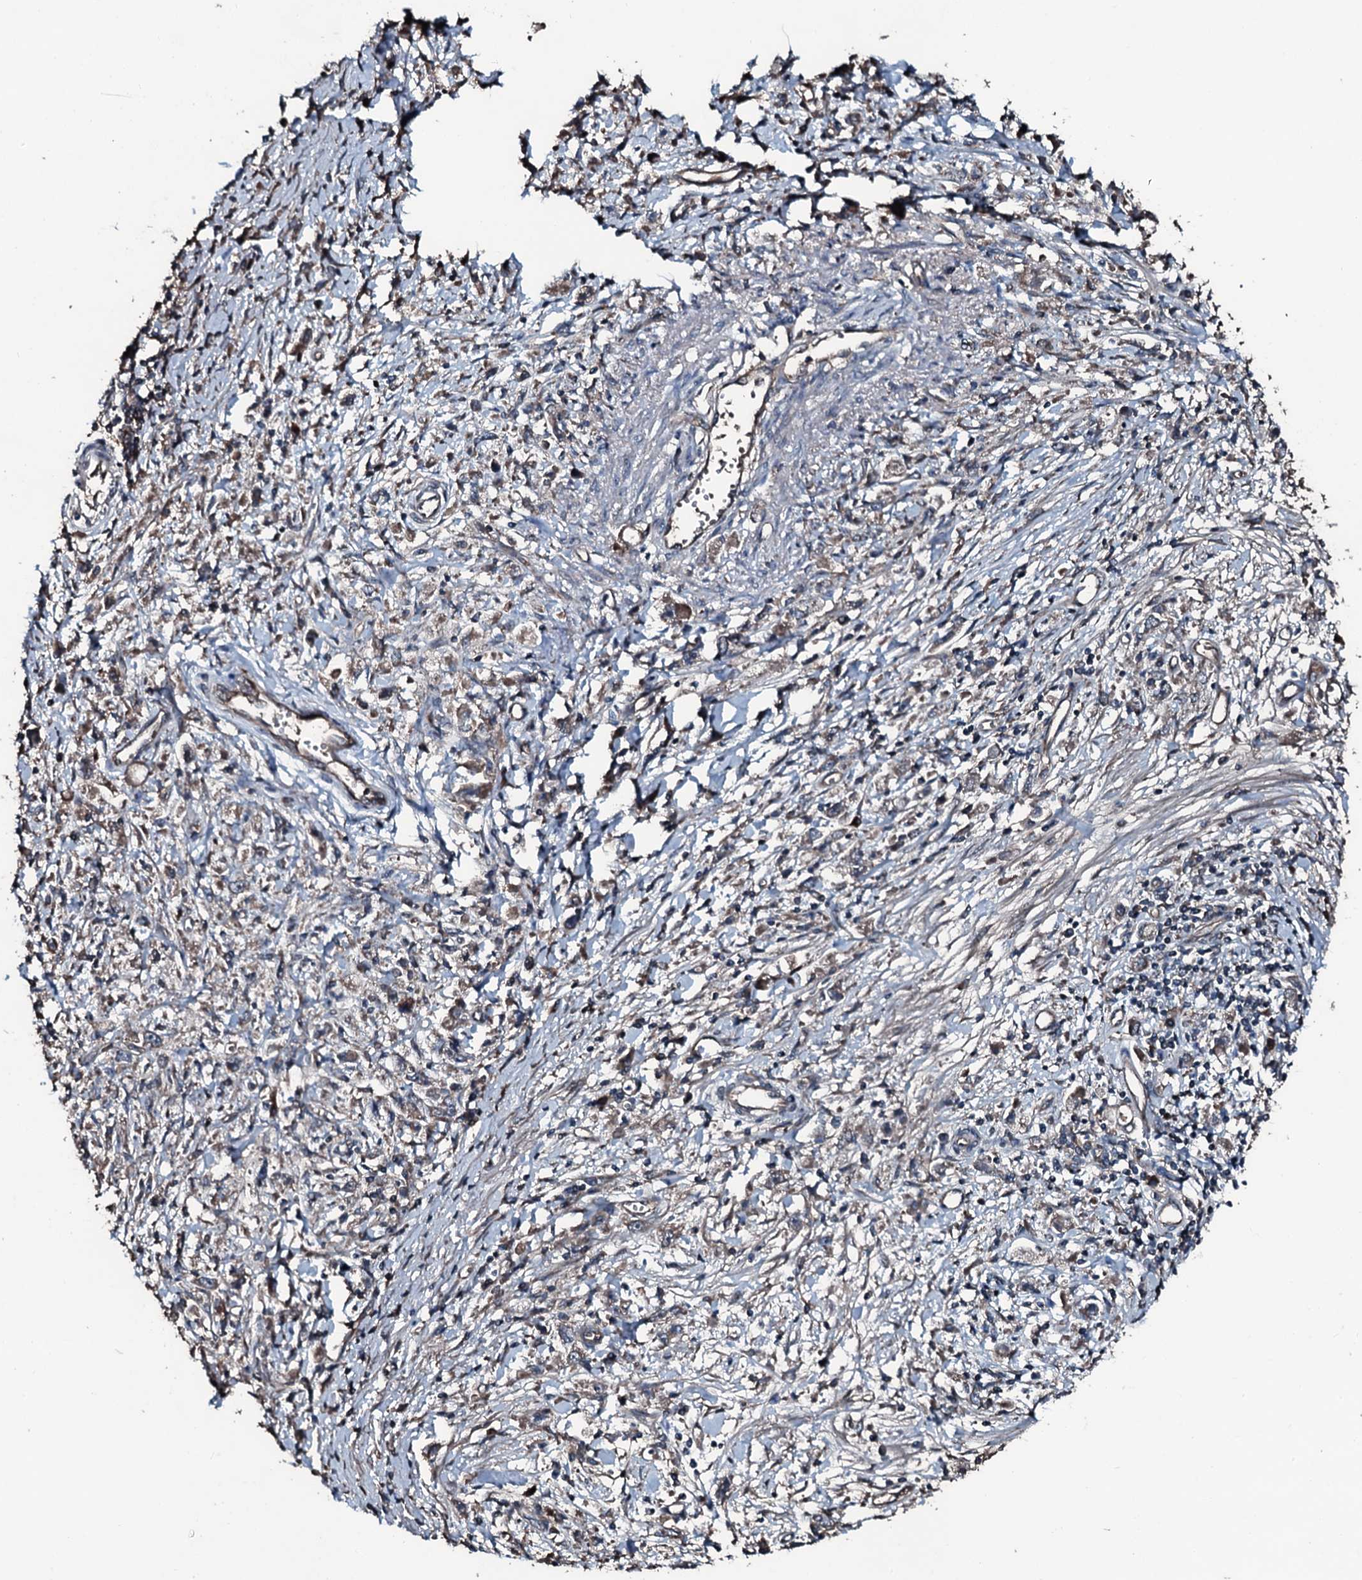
{"staining": {"intensity": "weak", "quantity": "25%-75%", "location": "cytoplasmic/membranous"}, "tissue": "stomach cancer", "cell_type": "Tumor cells", "image_type": "cancer", "snomed": [{"axis": "morphology", "description": "Adenocarcinoma, NOS"}, {"axis": "topography", "description": "Stomach"}], "caption": "Stomach cancer stained with IHC shows weak cytoplasmic/membranous staining in approximately 25%-75% of tumor cells.", "gene": "AARS1", "patient": {"sex": "female", "age": 59}}